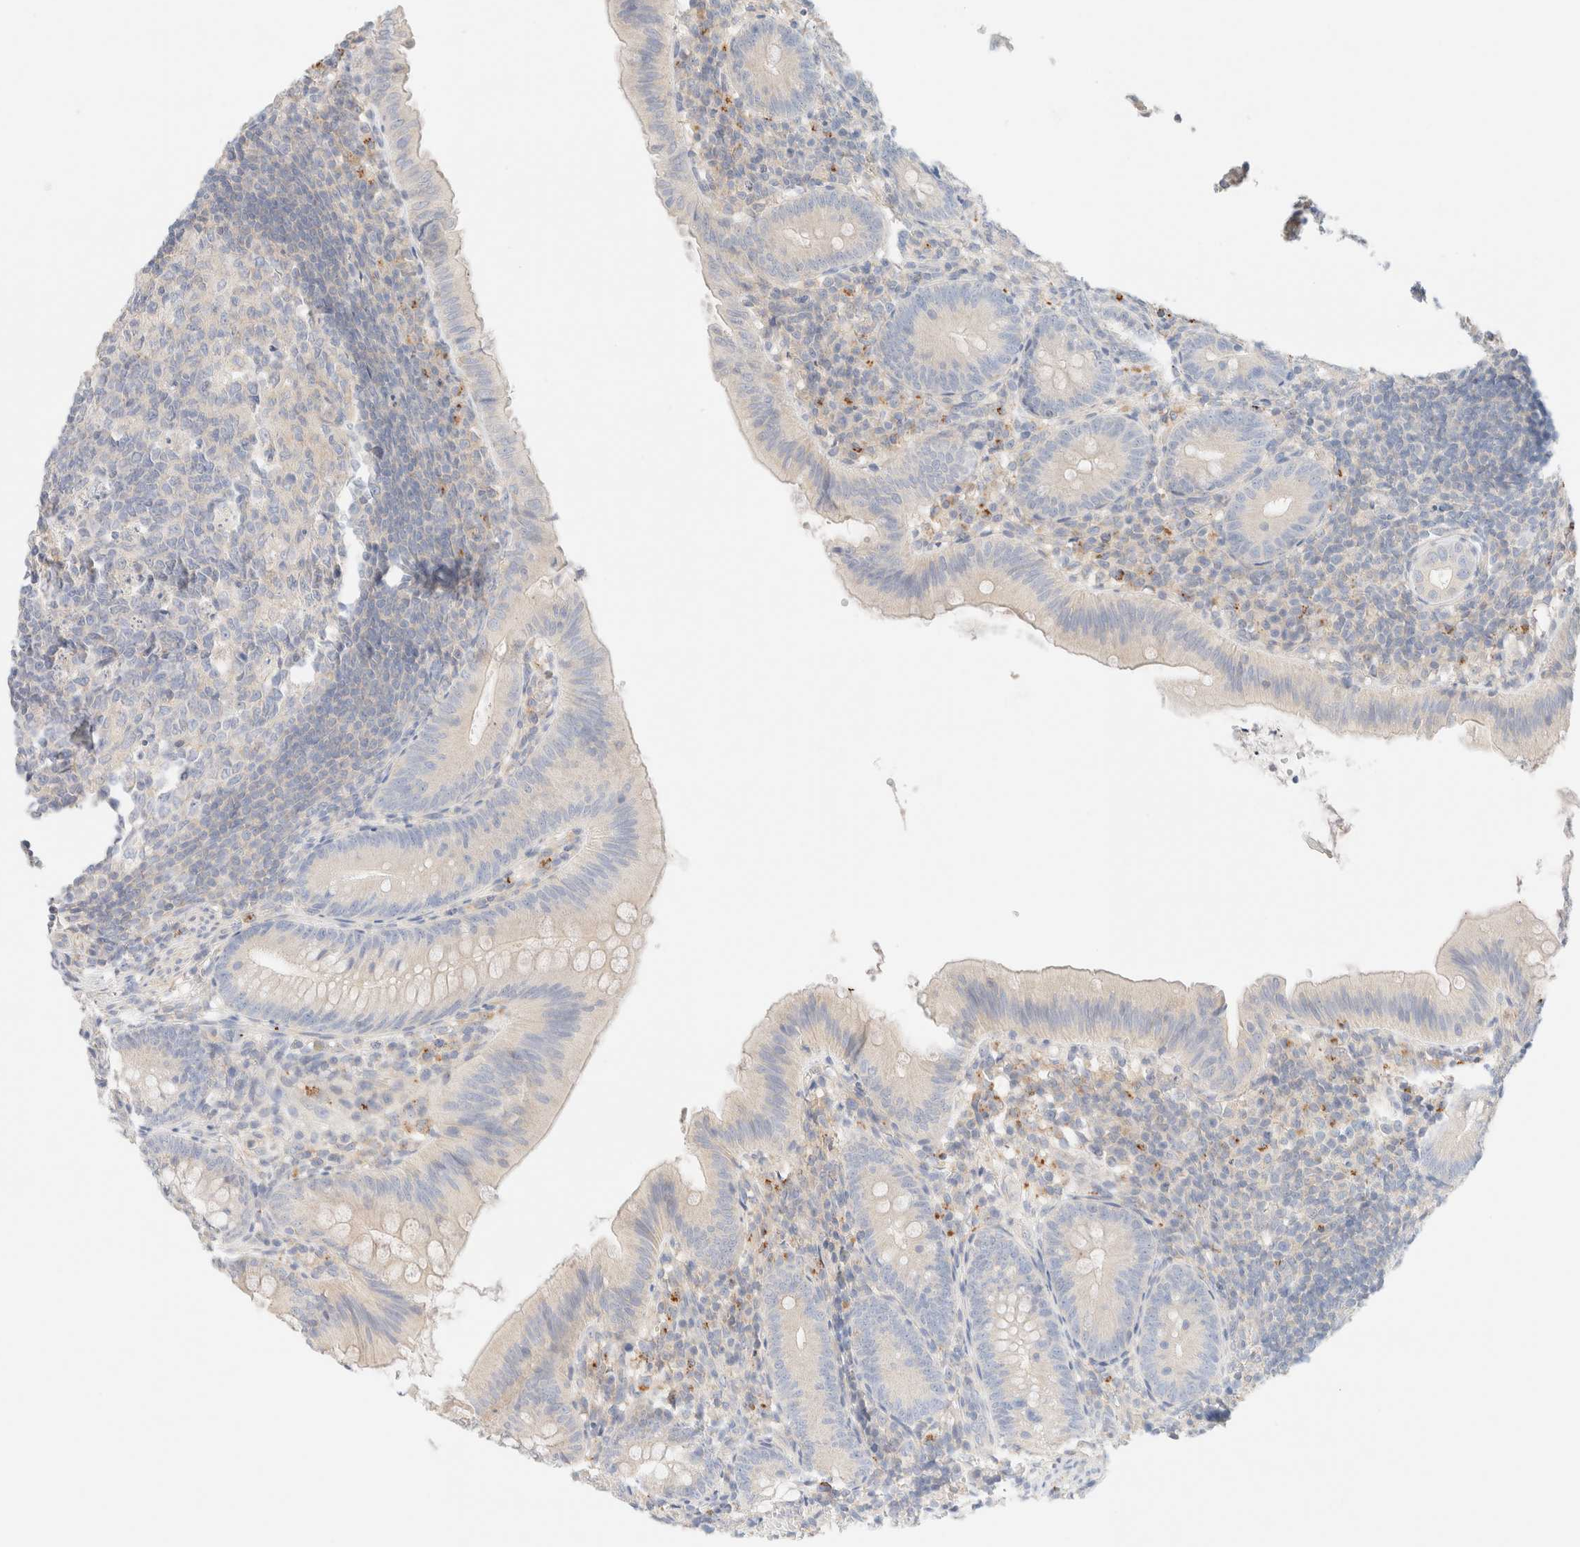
{"staining": {"intensity": "negative", "quantity": "none", "location": "none"}, "tissue": "appendix", "cell_type": "Glandular cells", "image_type": "normal", "snomed": [{"axis": "morphology", "description": "Normal tissue, NOS"}, {"axis": "topography", "description": "Appendix"}], "caption": "This is a image of immunohistochemistry staining of unremarkable appendix, which shows no staining in glandular cells. The staining is performed using DAB (3,3'-diaminobenzidine) brown chromogen with nuclei counter-stained in using hematoxylin.", "gene": "SARM1", "patient": {"sex": "male", "age": 1}}